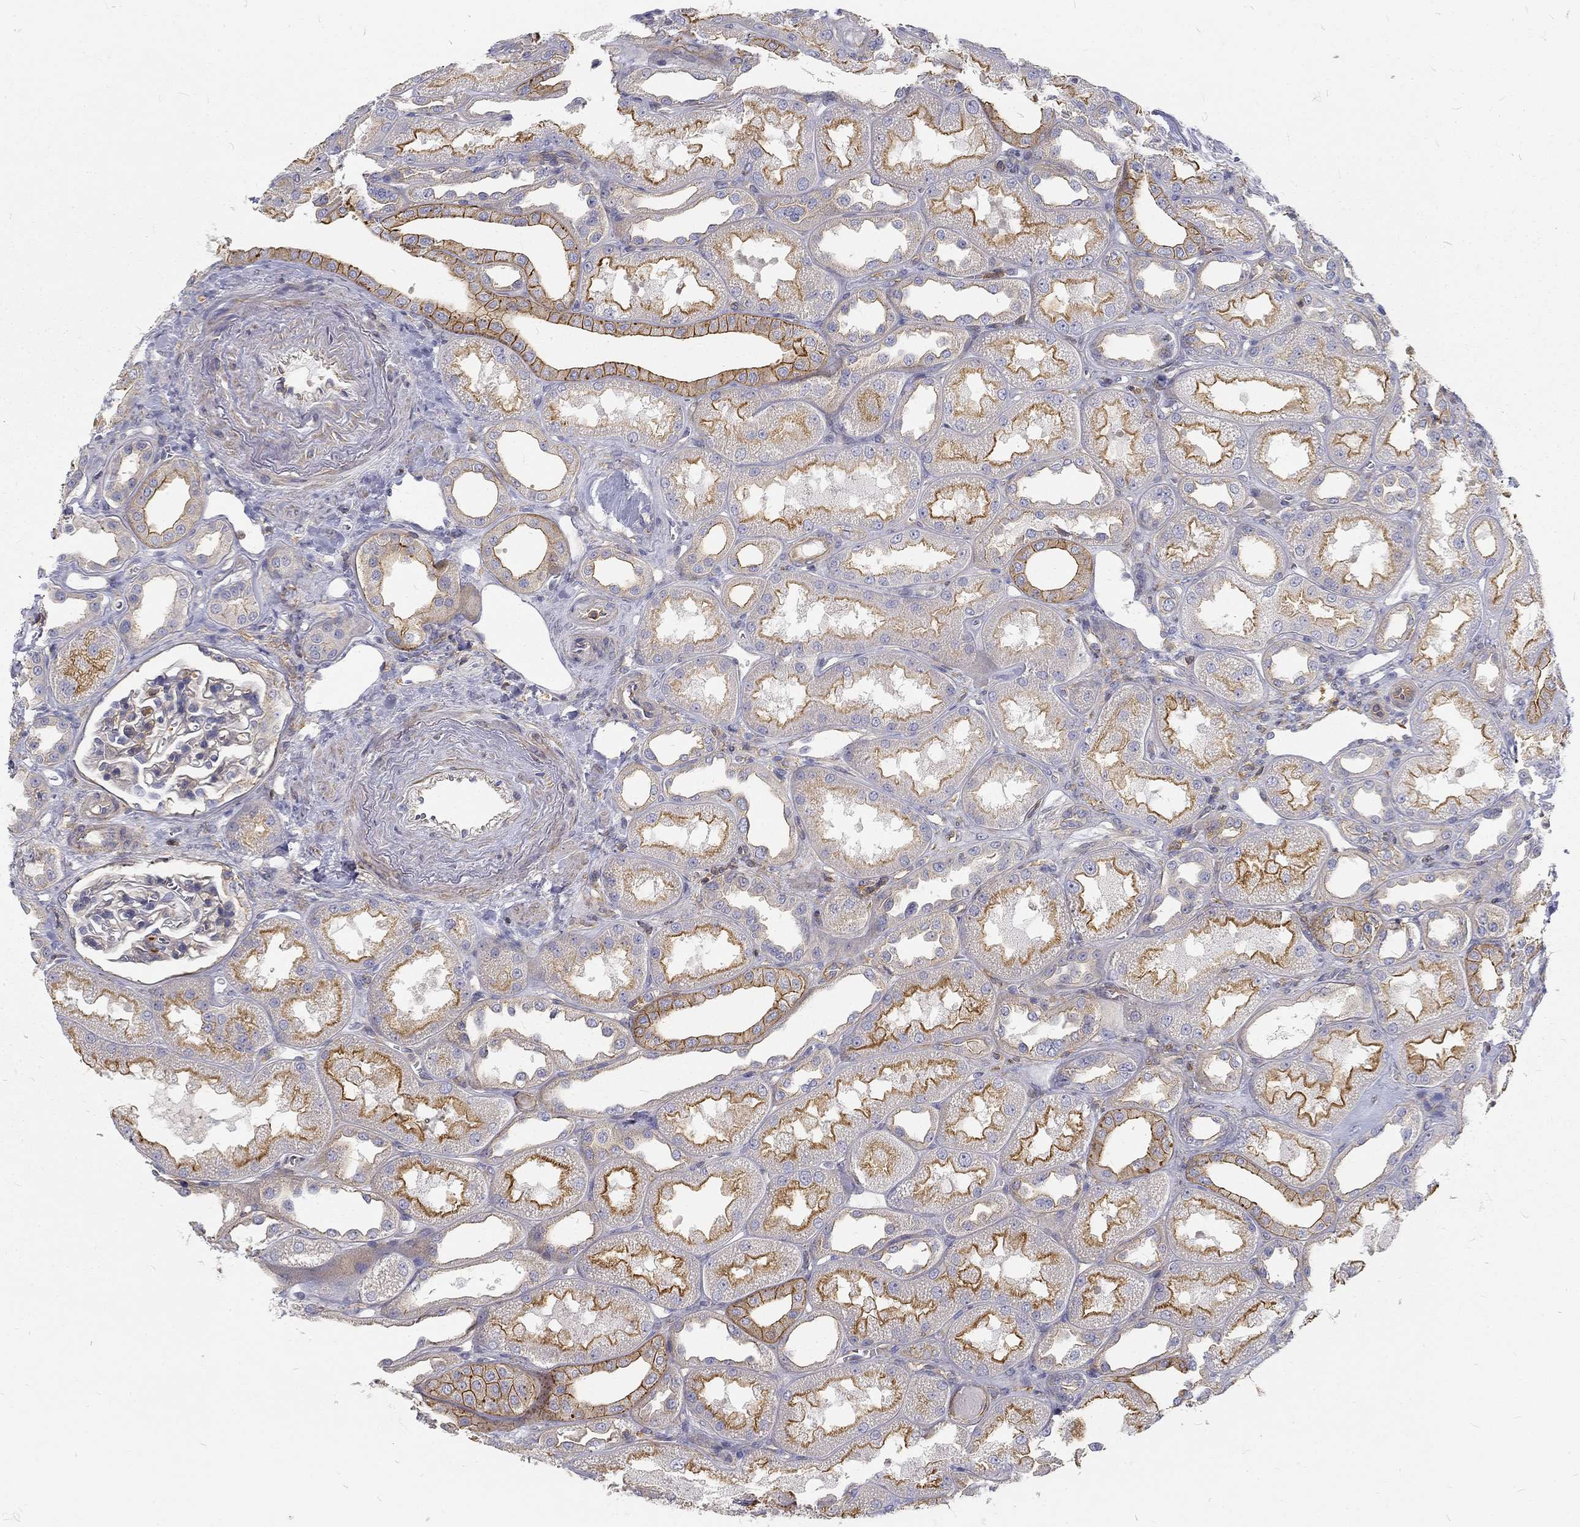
{"staining": {"intensity": "moderate", "quantity": "<25%", "location": "cytoplasmic/membranous"}, "tissue": "kidney", "cell_type": "Cells in glomeruli", "image_type": "normal", "snomed": [{"axis": "morphology", "description": "Normal tissue, NOS"}, {"axis": "topography", "description": "Kidney"}], "caption": "Protein expression analysis of benign kidney displays moderate cytoplasmic/membranous expression in approximately <25% of cells in glomeruli. The staining was performed using DAB to visualize the protein expression in brown, while the nuclei were stained in blue with hematoxylin (Magnification: 20x).", "gene": "MTMR11", "patient": {"sex": "male", "age": 61}}